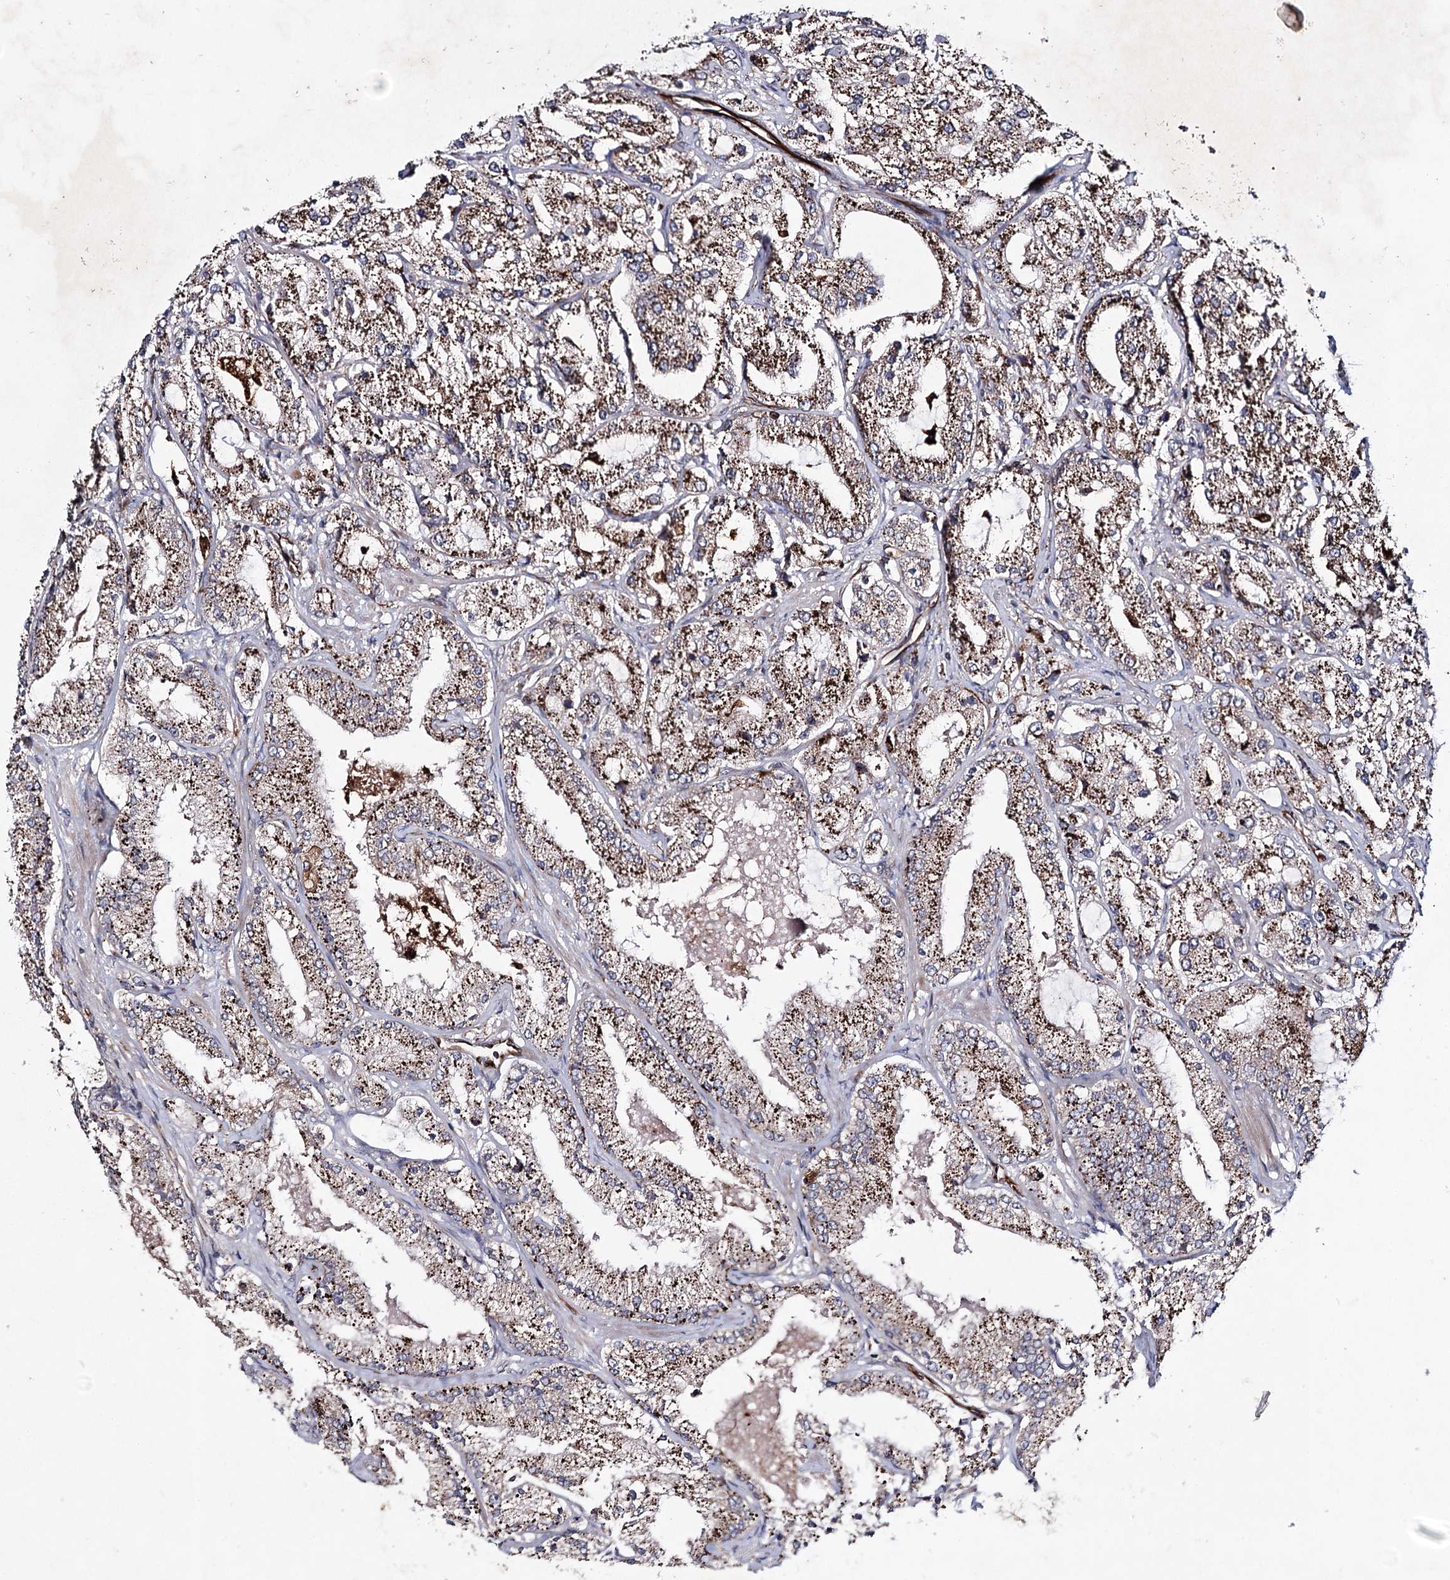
{"staining": {"intensity": "moderate", "quantity": ">75%", "location": "cytoplasmic/membranous"}, "tissue": "prostate cancer", "cell_type": "Tumor cells", "image_type": "cancer", "snomed": [{"axis": "morphology", "description": "Adenocarcinoma, Low grade"}, {"axis": "topography", "description": "Prostate"}], "caption": "This image reveals prostate cancer (low-grade adenocarcinoma) stained with IHC to label a protein in brown. The cytoplasmic/membranous of tumor cells show moderate positivity for the protein. Nuclei are counter-stained blue.", "gene": "DPEP2", "patient": {"sex": "male", "age": 69}}